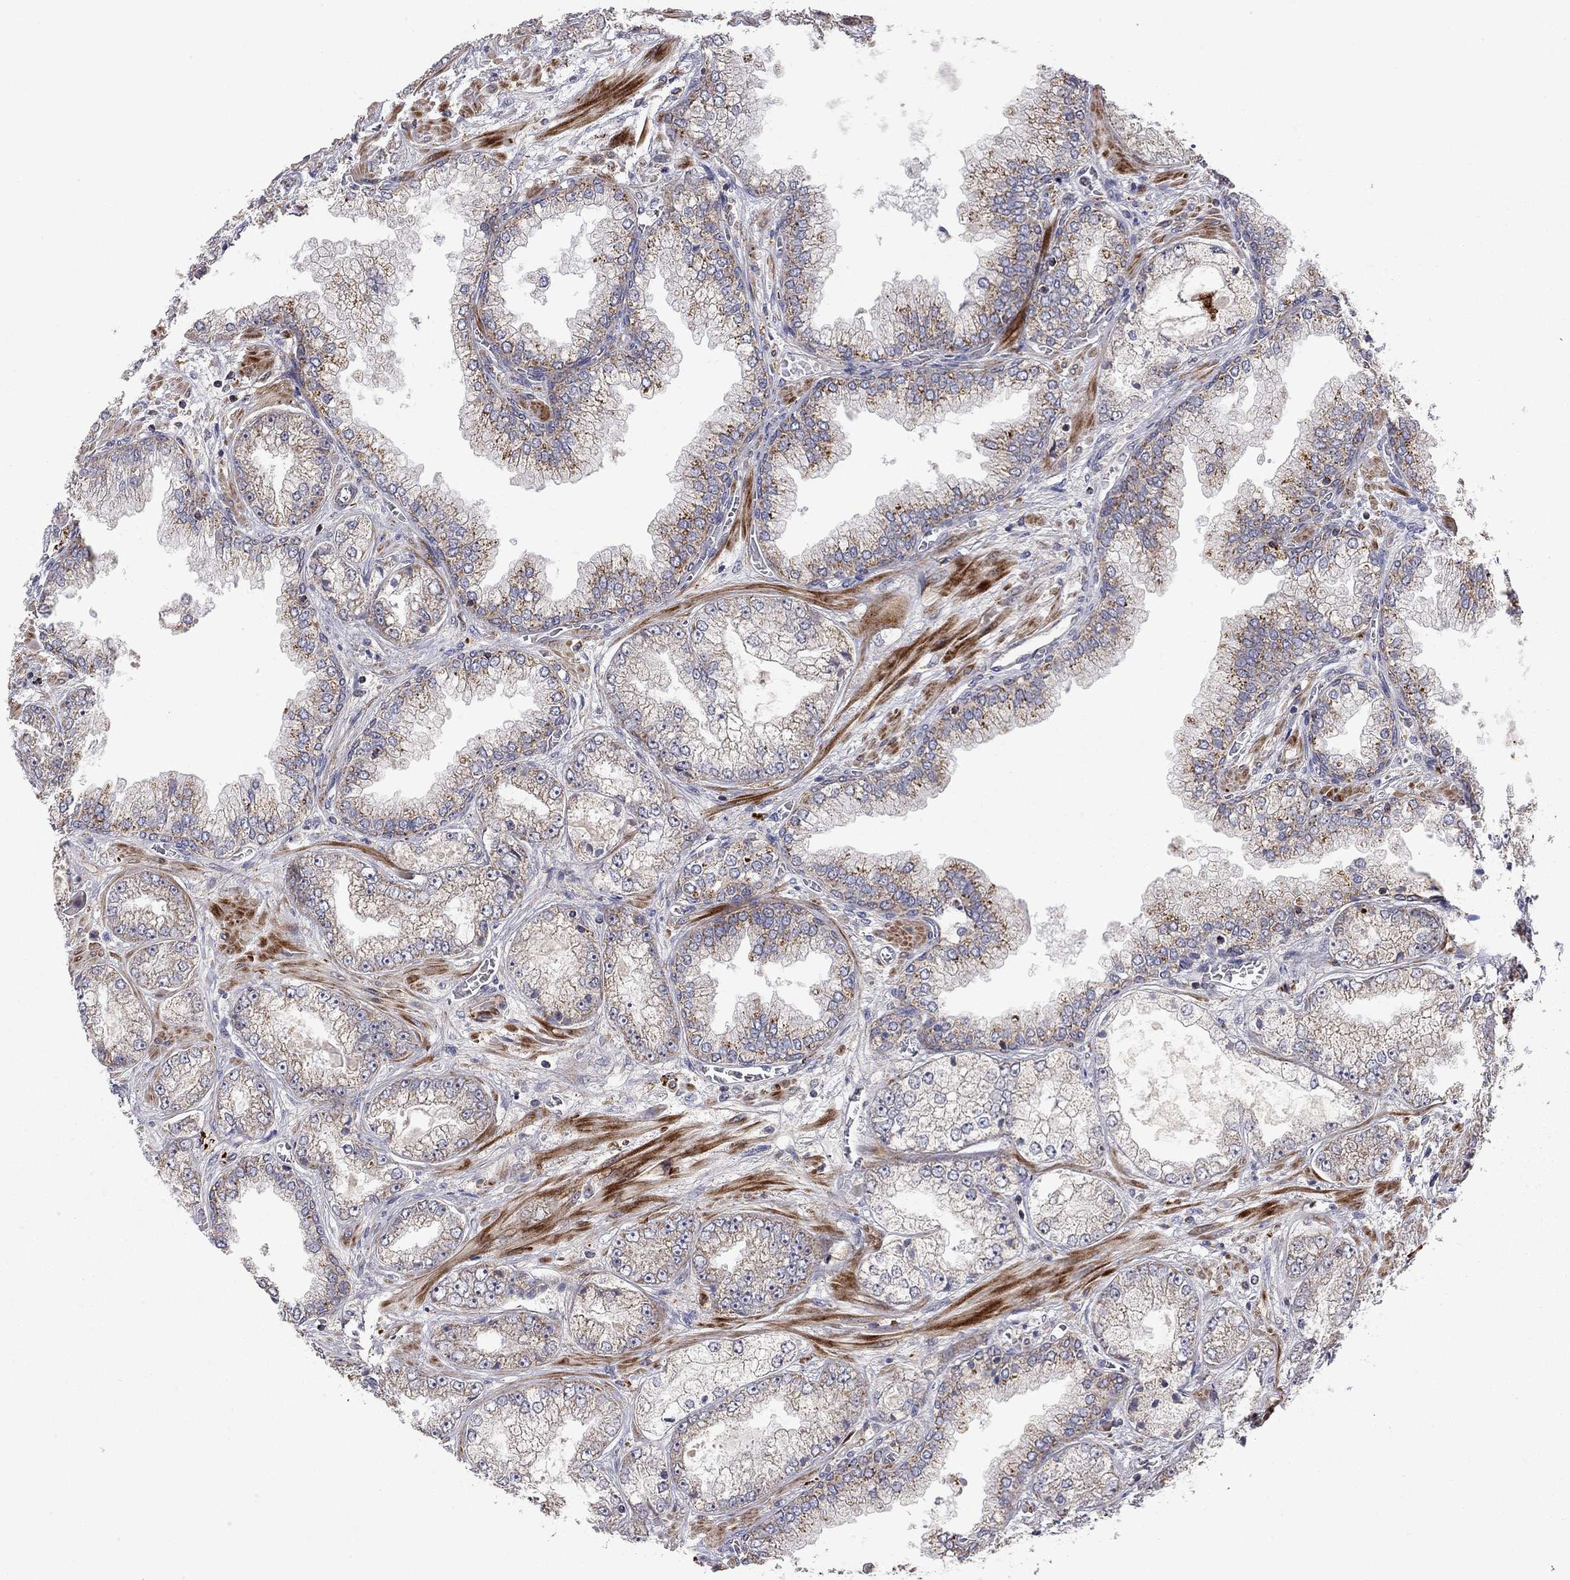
{"staining": {"intensity": "moderate", "quantity": "<25%", "location": "cytoplasmic/membranous"}, "tissue": "prostate cancer", "cell_type": "Tumor cells", "image_type": "cancer", "snomed": [{"axis": "morphology", "description": "Adenocarcinoma, Low grade"}, {"axis": "topography", "description": "Prostate"}], "caption": "IHC of human prostate low-grade adenocarcinoma displays low levels of moderate cytoplasmic/membranous staining in approximately <25% of tumor cells. (Stains: DAB (3,3'-diaminobenzidine) in brown, nuclei in blue, Microscopy: brightfield microscopy at high magnification).", "gene": "IDS", "patient": {"sex": "male", "age": 57}}